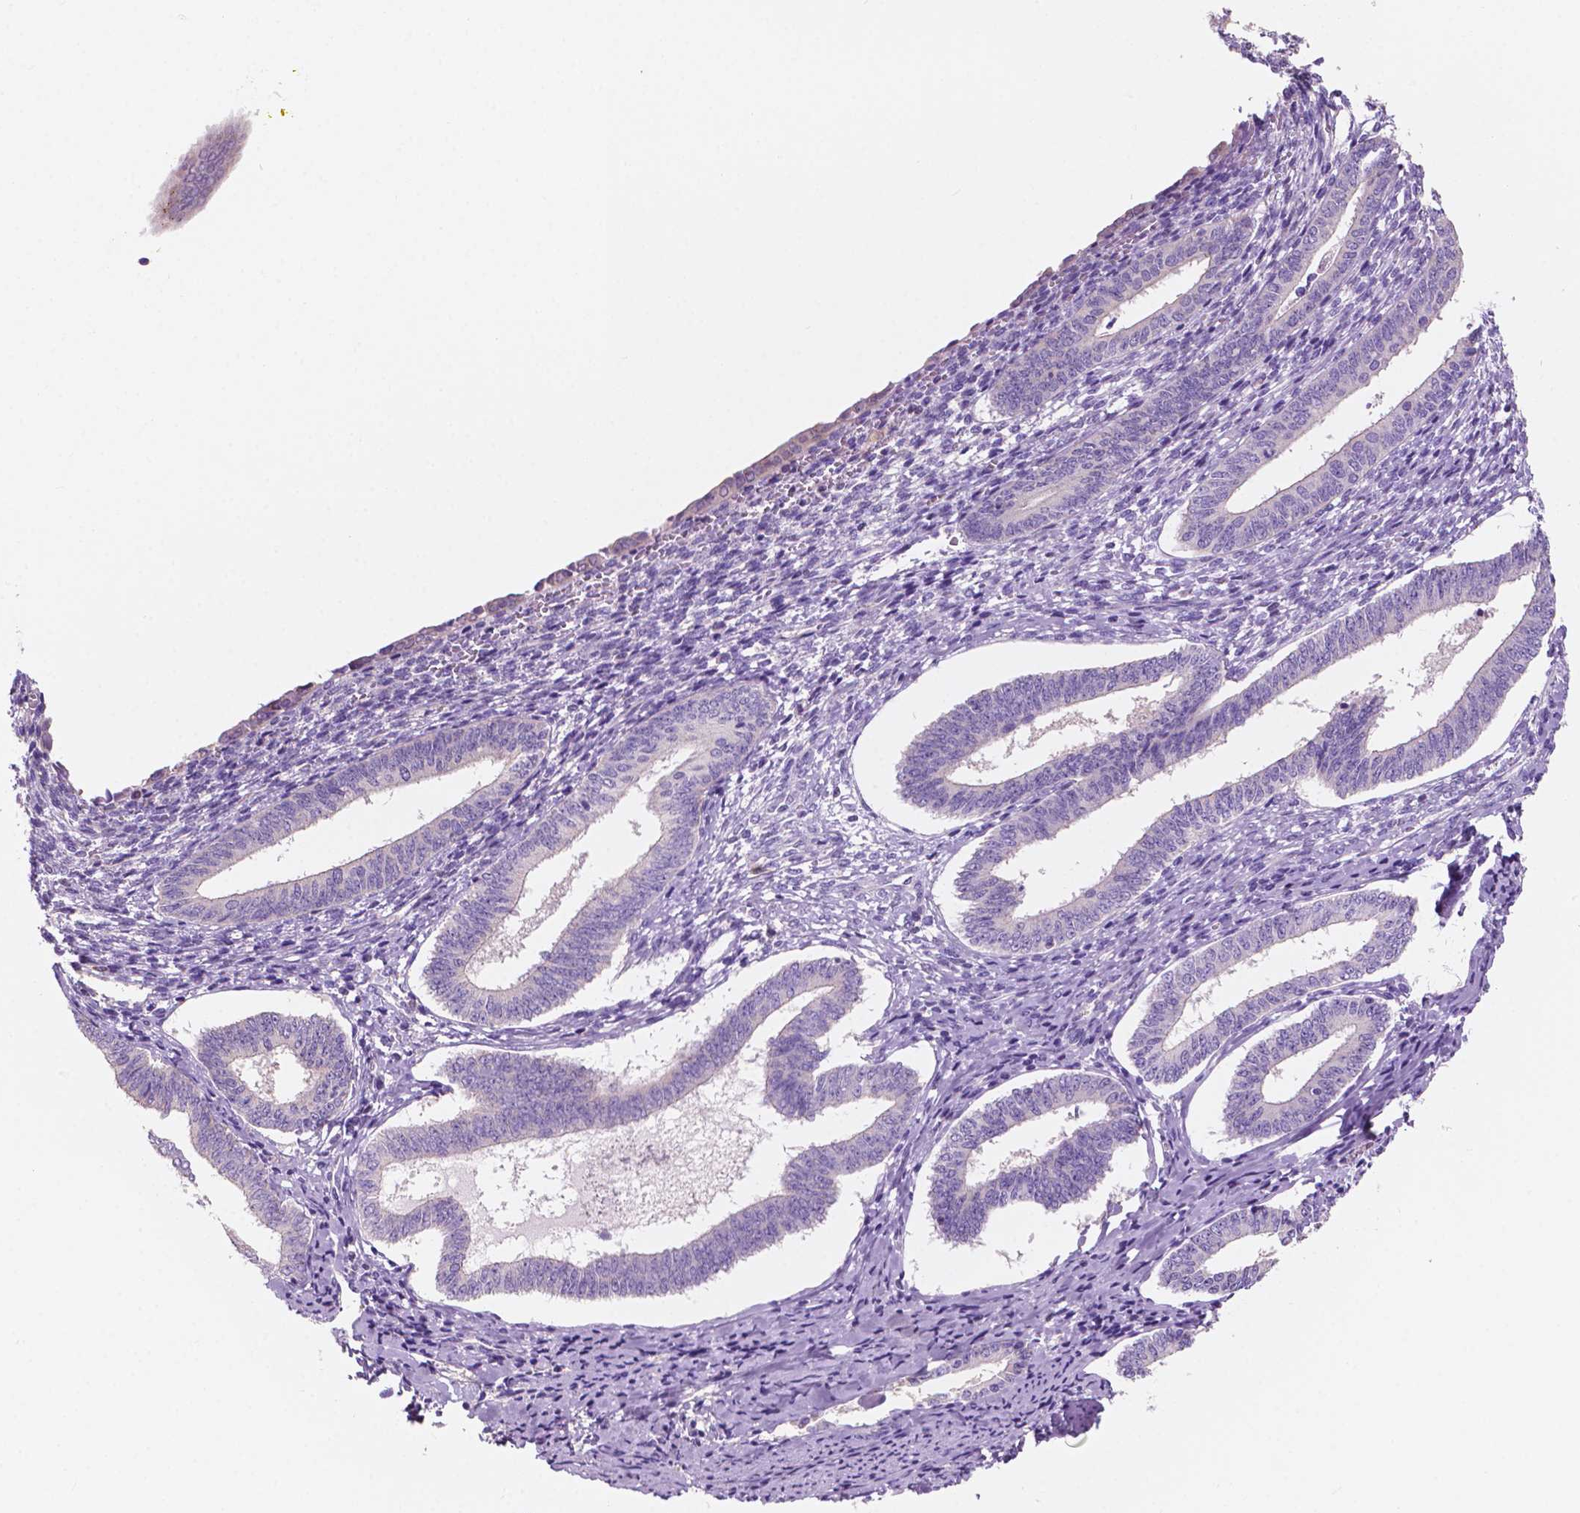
{"staining": {"intensity": "negative", "quantity": "none", "location": "none"}, "tissue": "cervical cancer", "cell_type": "Tumor cells", "image_type": "cancer", "snomed": [{"axis": "morphology", "description": "Squamous cell carcinoma, NOS"}, {"axis": "topography", "description": "Cervix"}], "caption": "An IHC image of cervical cancer is shown. There is no staining in tumor cells of cervical cancer.", "gene": "SEMA4A", "patient": {"sex": "female", "age": 59}}